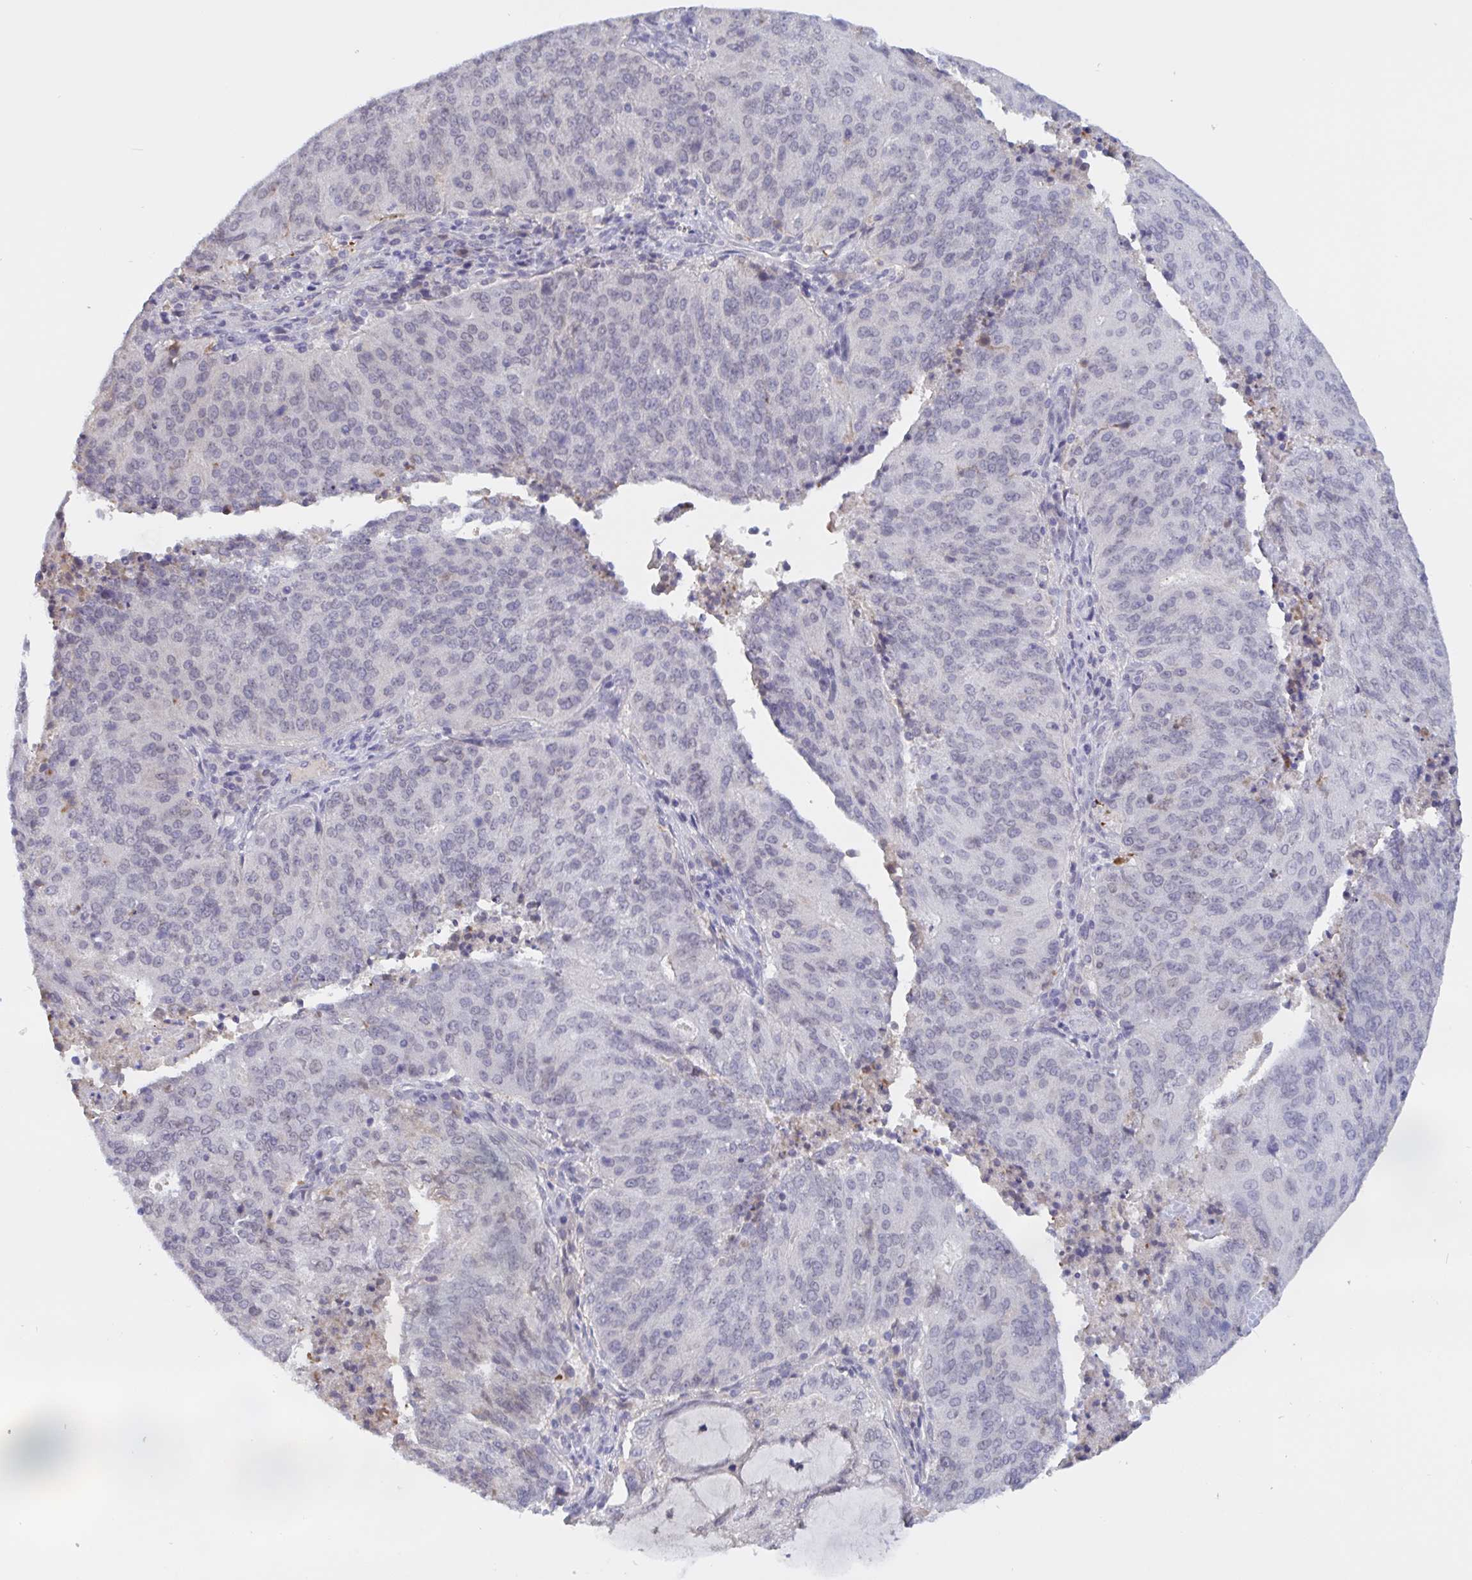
{"staining": {"intensity": "negative", "quantity": "none", "location": "none"}, "tissue": "endometrial cancer", "cell_type": "Tumor cells", "image_type": "cancer", "snomed": [{"axis": "morphology", "description": "Adenocarcinoma, NOS"}, {"axis": "topography", "description": "Endometrium"}], "caption": "Tumor cells are negative for protein expression in human endometrial cancer (adenocarcinoma).", "gene": "SERPINB13", "patient": {"sex": "female", "age": 82}}